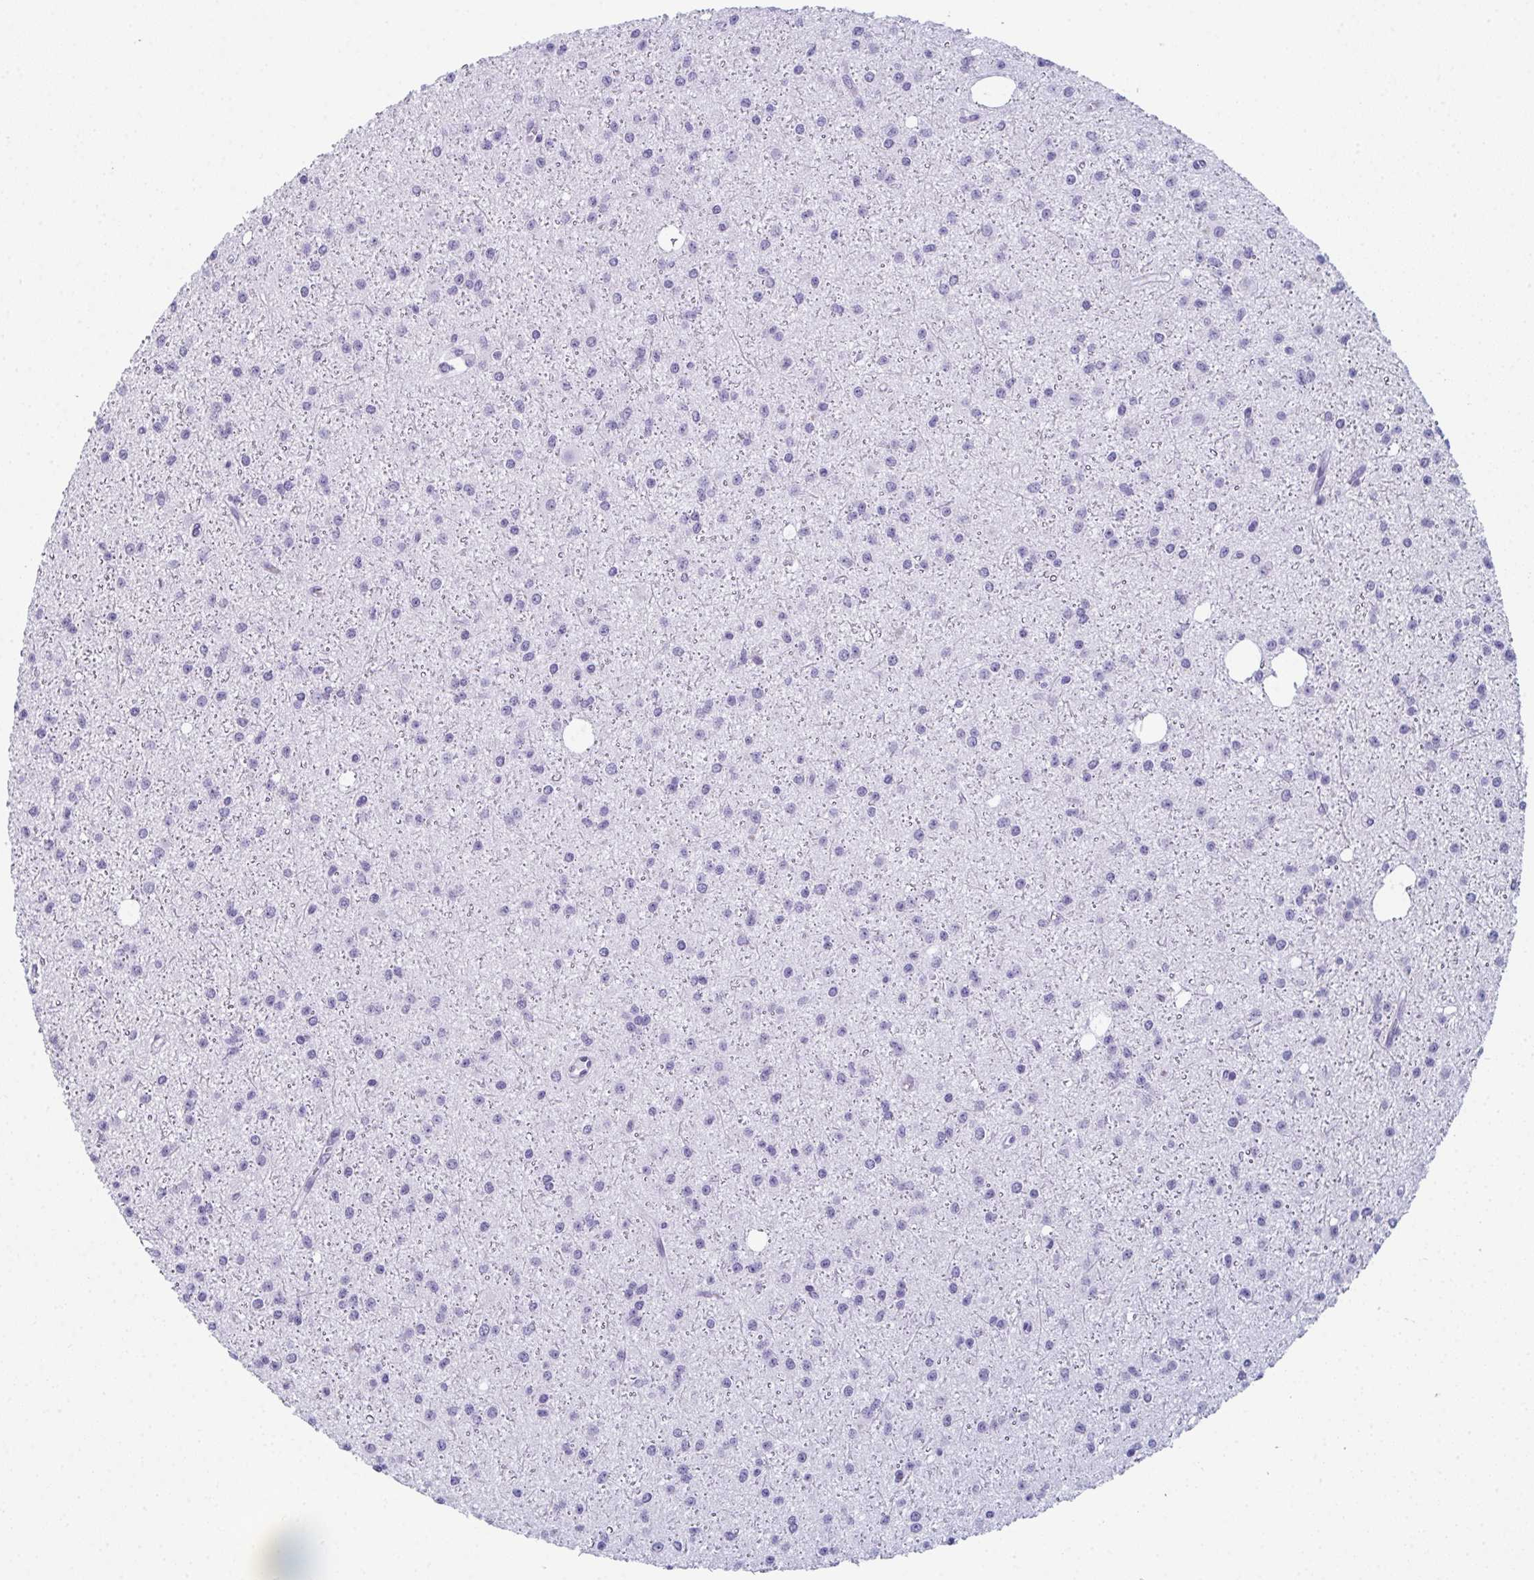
{"staining": {"intensity": "negative", "quantity": "none", "location": "none"}, "tissue": "glioma", "cell_type": "Tumor cells", "image_type": "cancer", "snomed": [{"axis": "morphology", "description": "Glioma, malignant, Low grade"}, {"axis": "topography", "description": "Brain"}], "caption": "Malignant glioma (low-grade) was stained to show a protein in brown. There is no significant expression in tumor cells. (Stains: DAB (3,3'-diaminobenzidine) IHC with hematoxylin counter stain, Microscopy: brightfield microscopy at high magnification).", "gene": "ENKUR", "patient": {"sex": "male", "age": 27}}